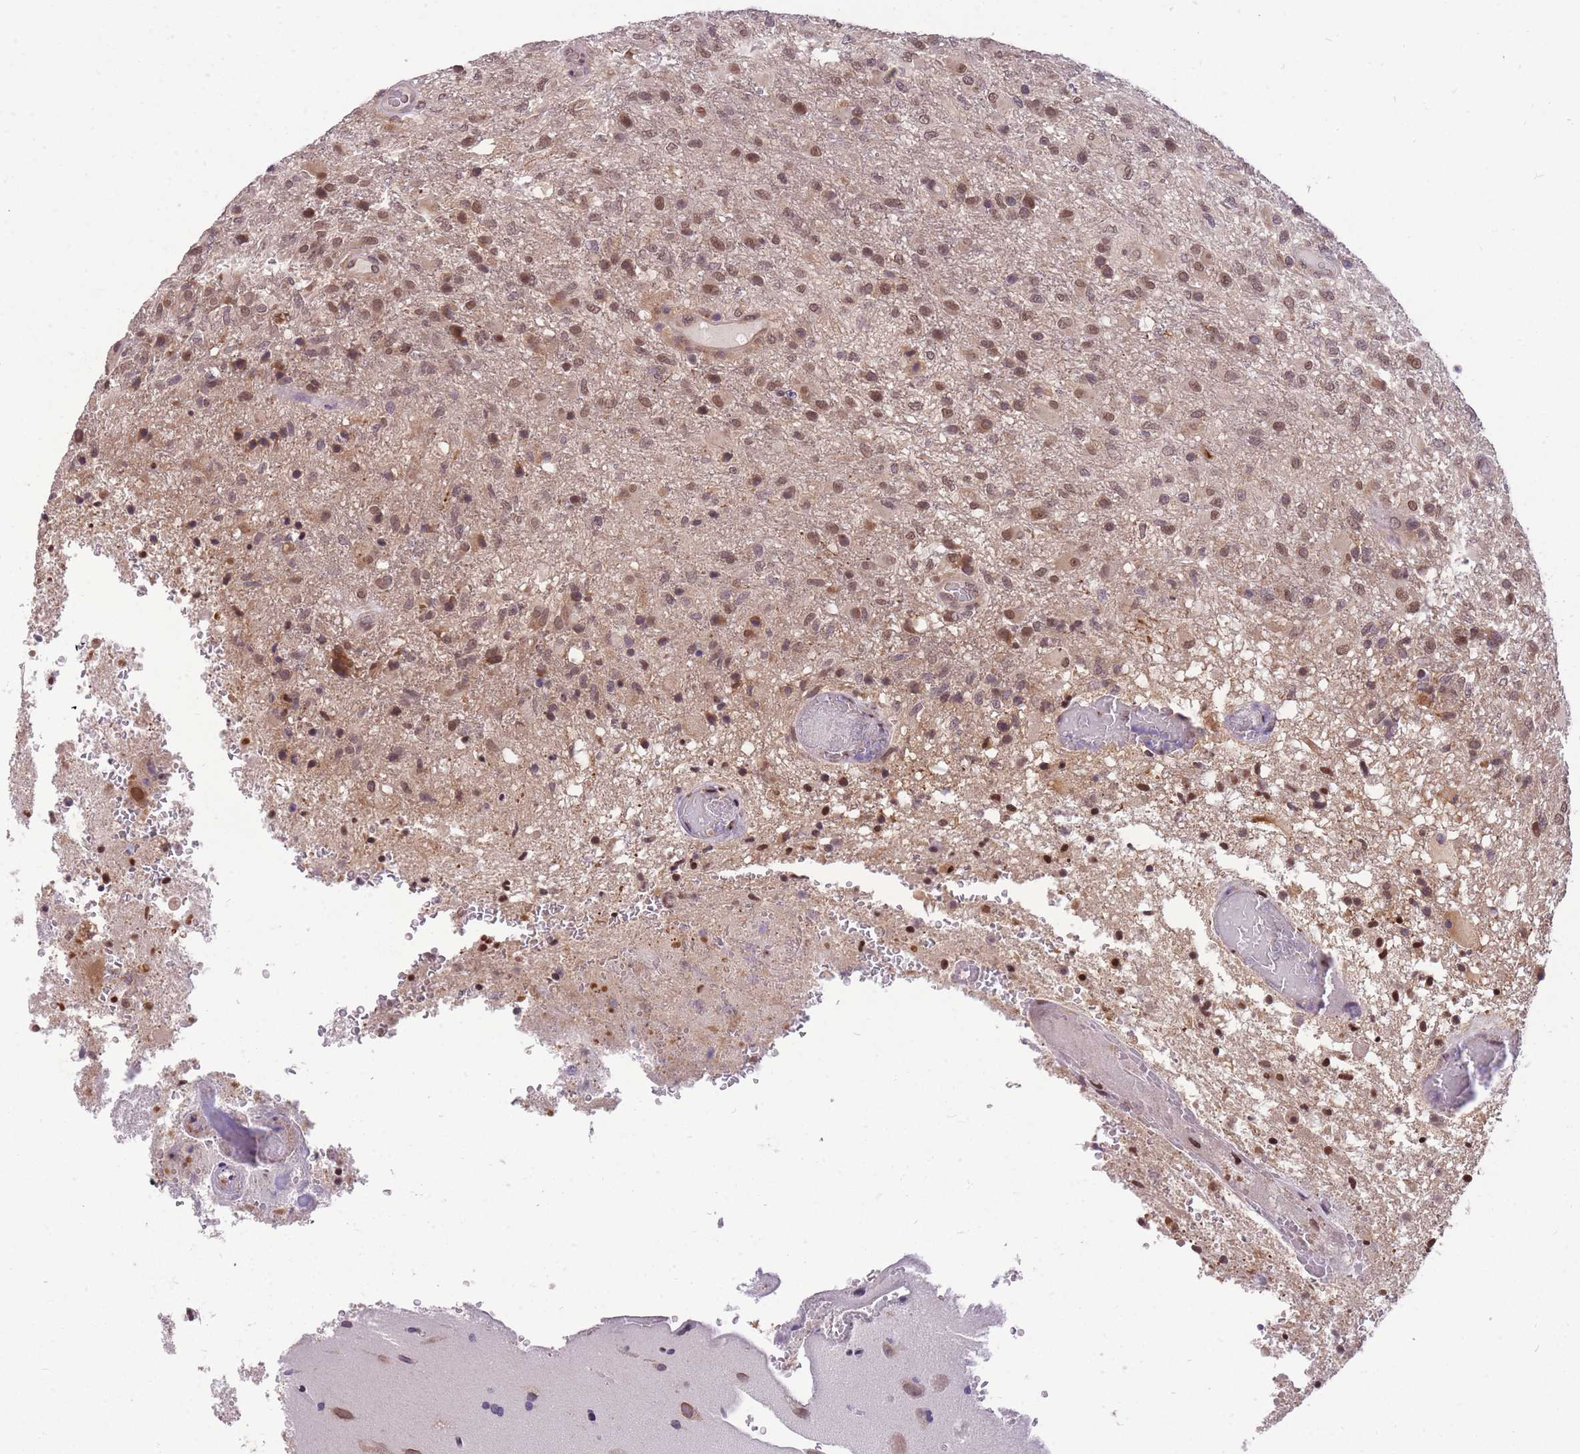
{"staining": {"intensity": "weak", "quantity": ">75%", "location": "cytoplasmic/membranous,nuclear"}, "tissue": "glioma", "cell_type": "Tumor cells", "image_type": "cancer", "snomed": [{"axis": "morphology", "description": "Glioma, malignant, High grade"}, {"axis": "topography", "description": "Brain"}], "caption": "Tumor cells show low levels of weak cytoplasmic/membranous and nuclear staining in about >75% of cells in glioma.", "gene": "CDIP1", "patient": {"sex": "female", "age": 74}}